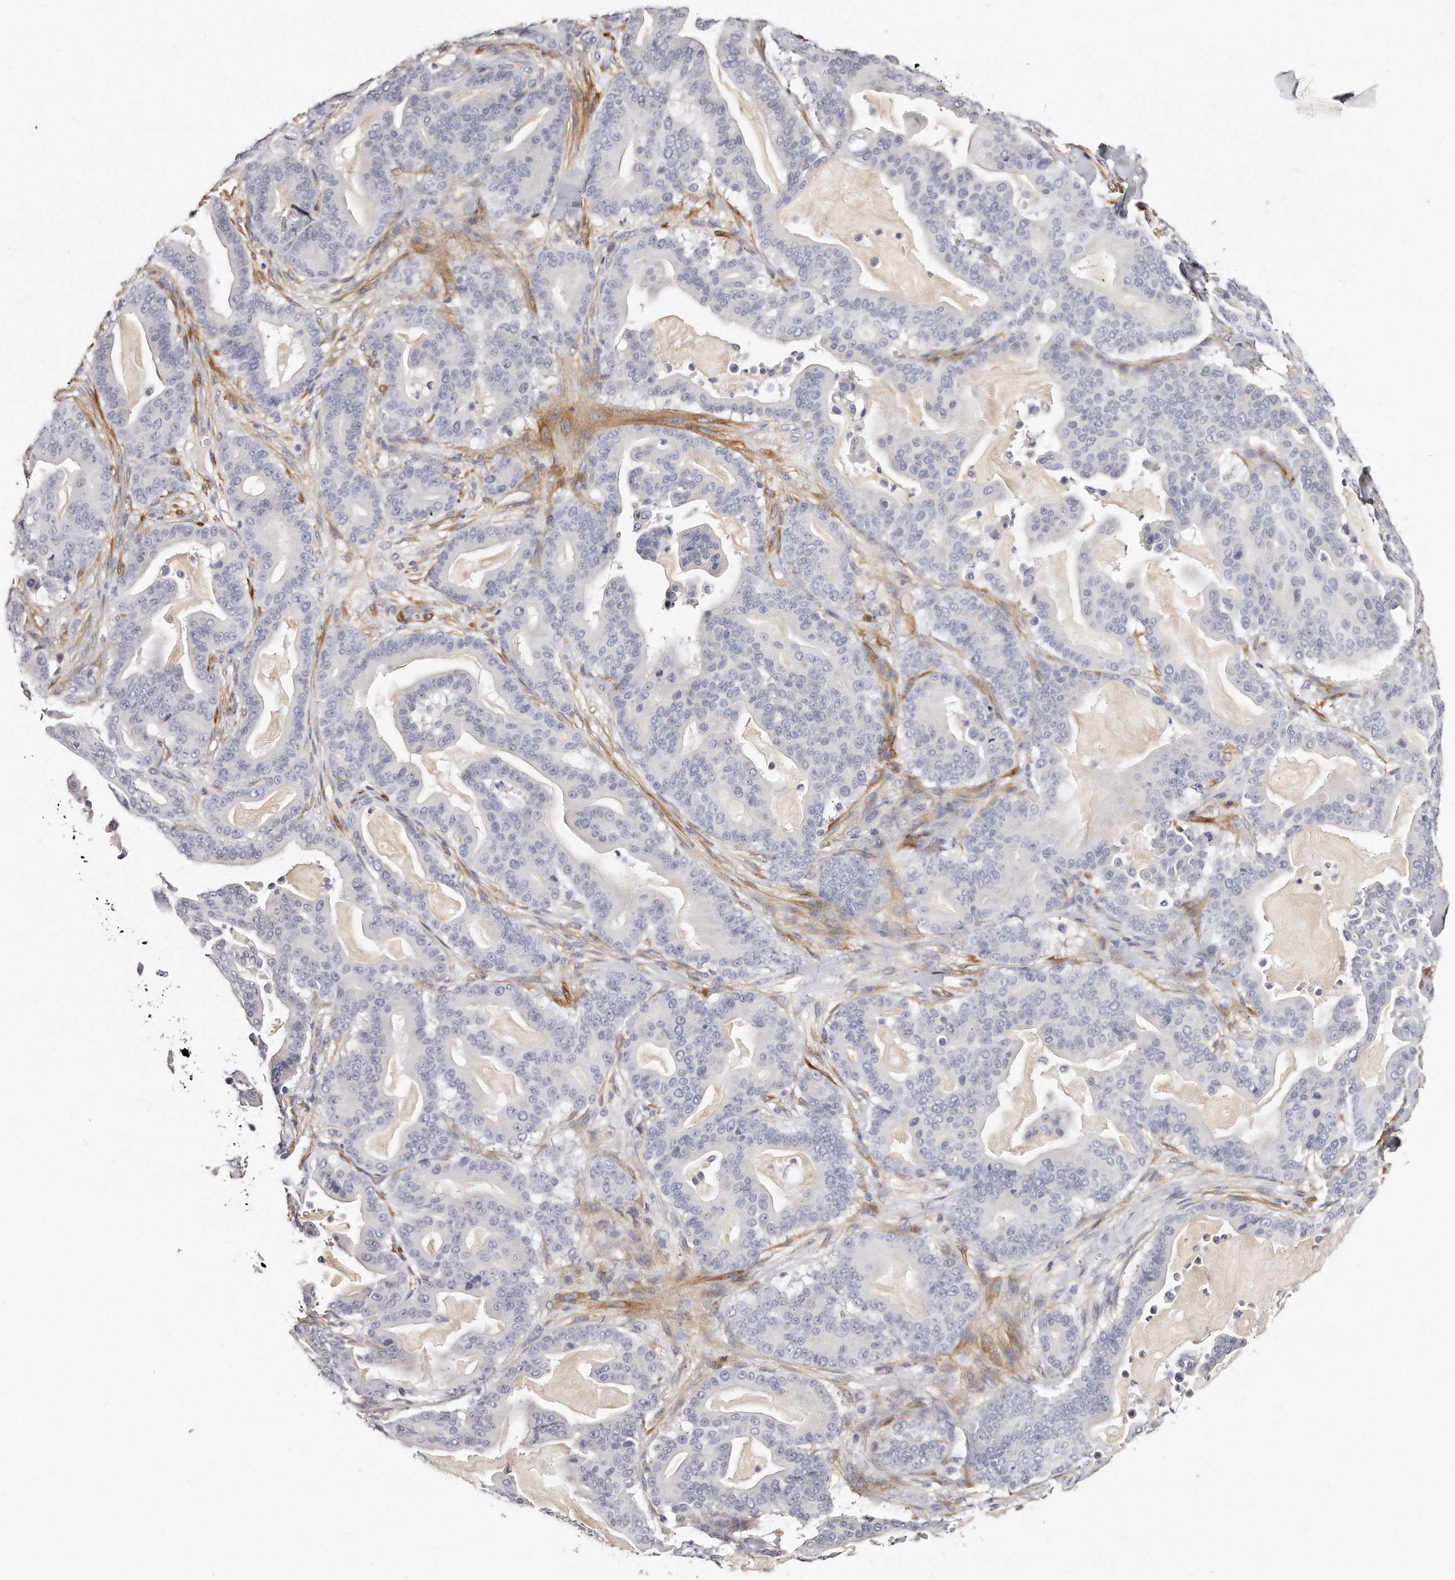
{"staining": {"intensity": "negative", "quantity": "none", "location": "none"}, "tissue": "pancreatic cancer", "cell_type": "Tumor cells", "image_type": "cancer", "snomed": [{"axis": "morphology", "description": "Adenocarcinoma, NOS"}, {"axis": "topography", "description": "Pancreas"}], "caption": "IHC of pancreatic cancer (adenocarcinoma) reveals no expression in tumor cells.", "gene": "LMOD1", "patient": {"sex": "male", "age": 63}}